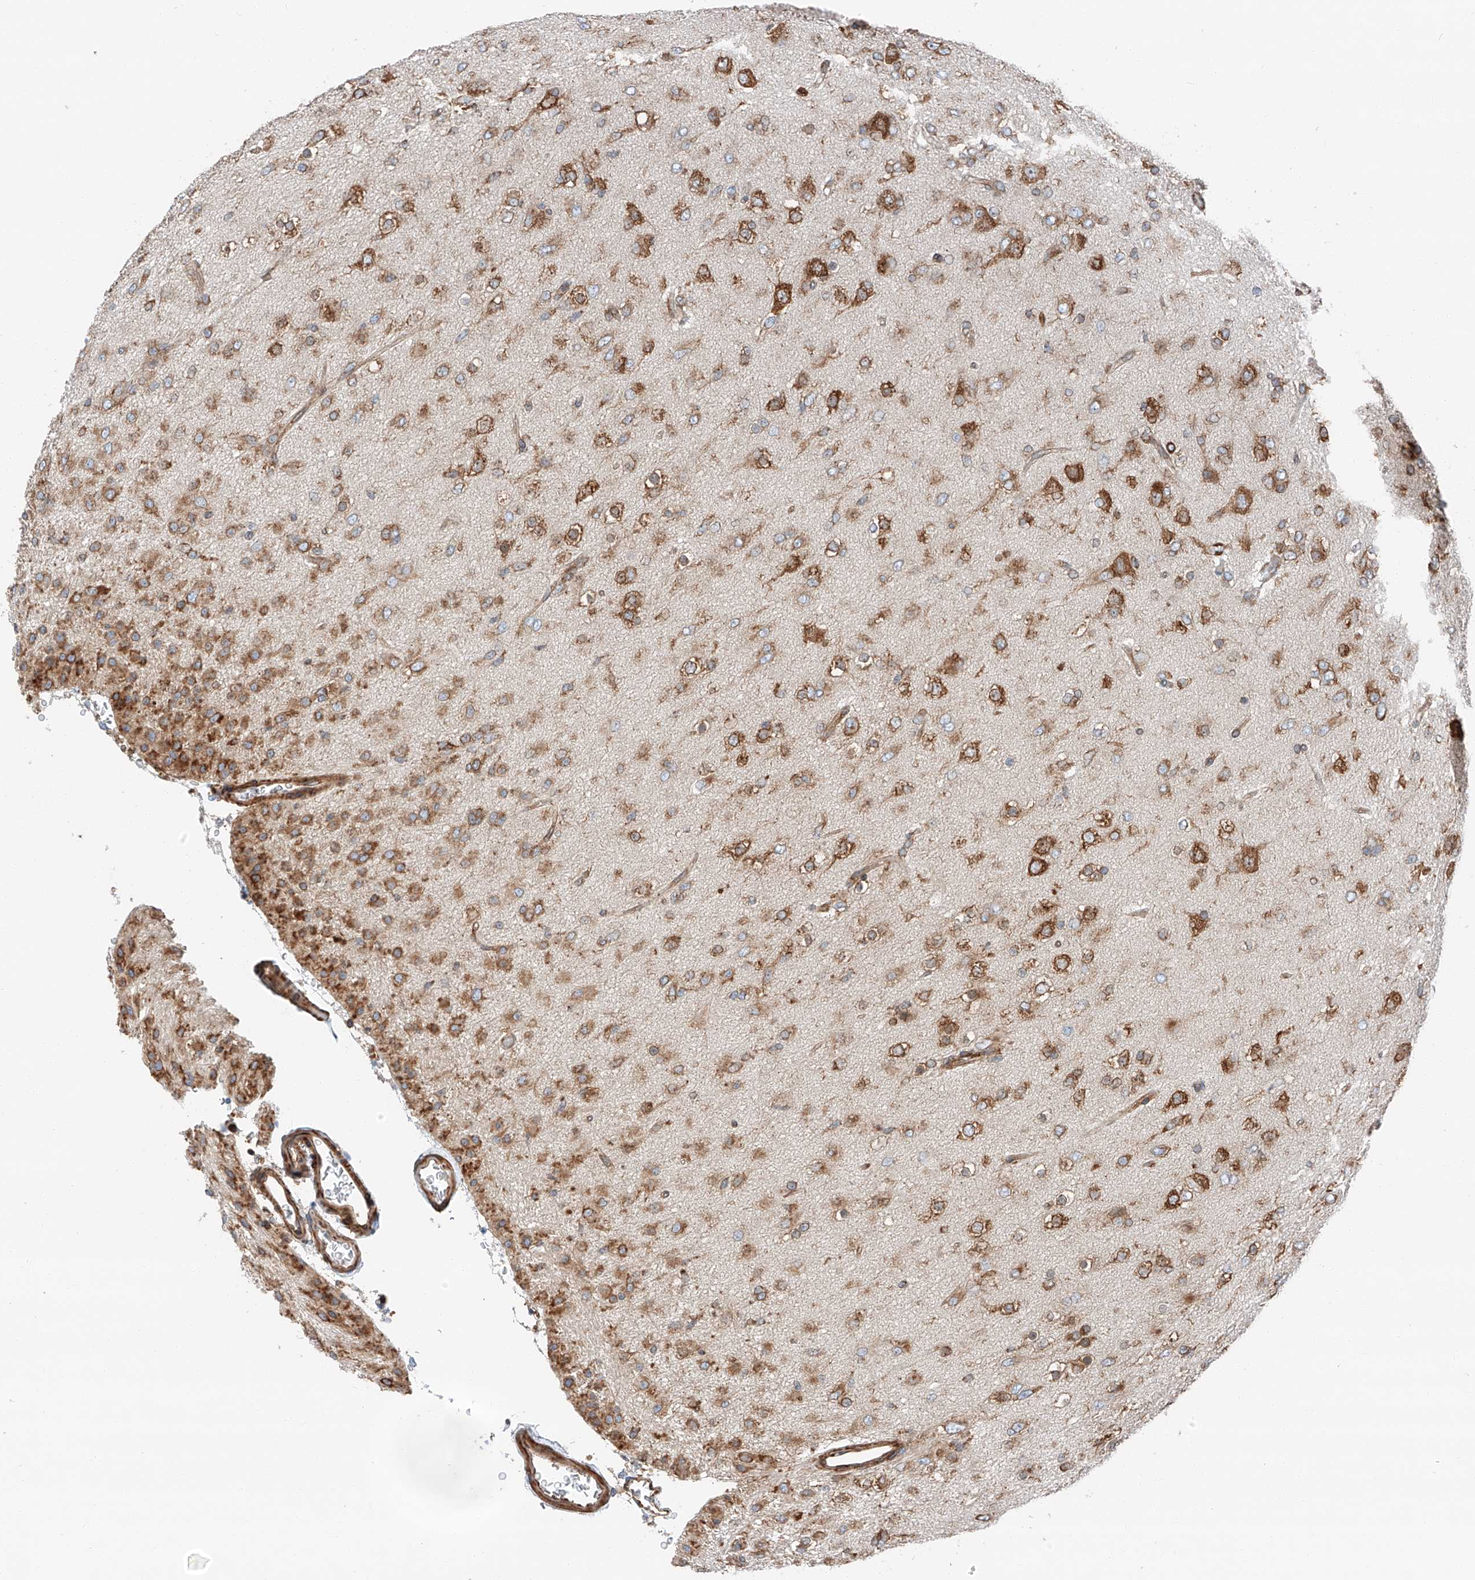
{"staining": {"intensity": "moderate", "quantity": "25%-75%", "location": "cytoplasmic/membranous"}, "tissue": "glioma", "cell_type": "Tumor cells", "image_type": "cancer", "snomed": [{"axis": "morphology", "description": "Glioma, malignant, Low grade"}, {"axis": "topography", "description": "Brain"}], "caption": "High-power microscopy captured an immunohistochemistry (IHC) image of malignant low-grade glioma, revealing moderate cytoplasmic/membranous positivity in about 25%-75% of tumor cells.", "gene": "ZC3H15", "patient": {"sex": "male", "age": 65}}